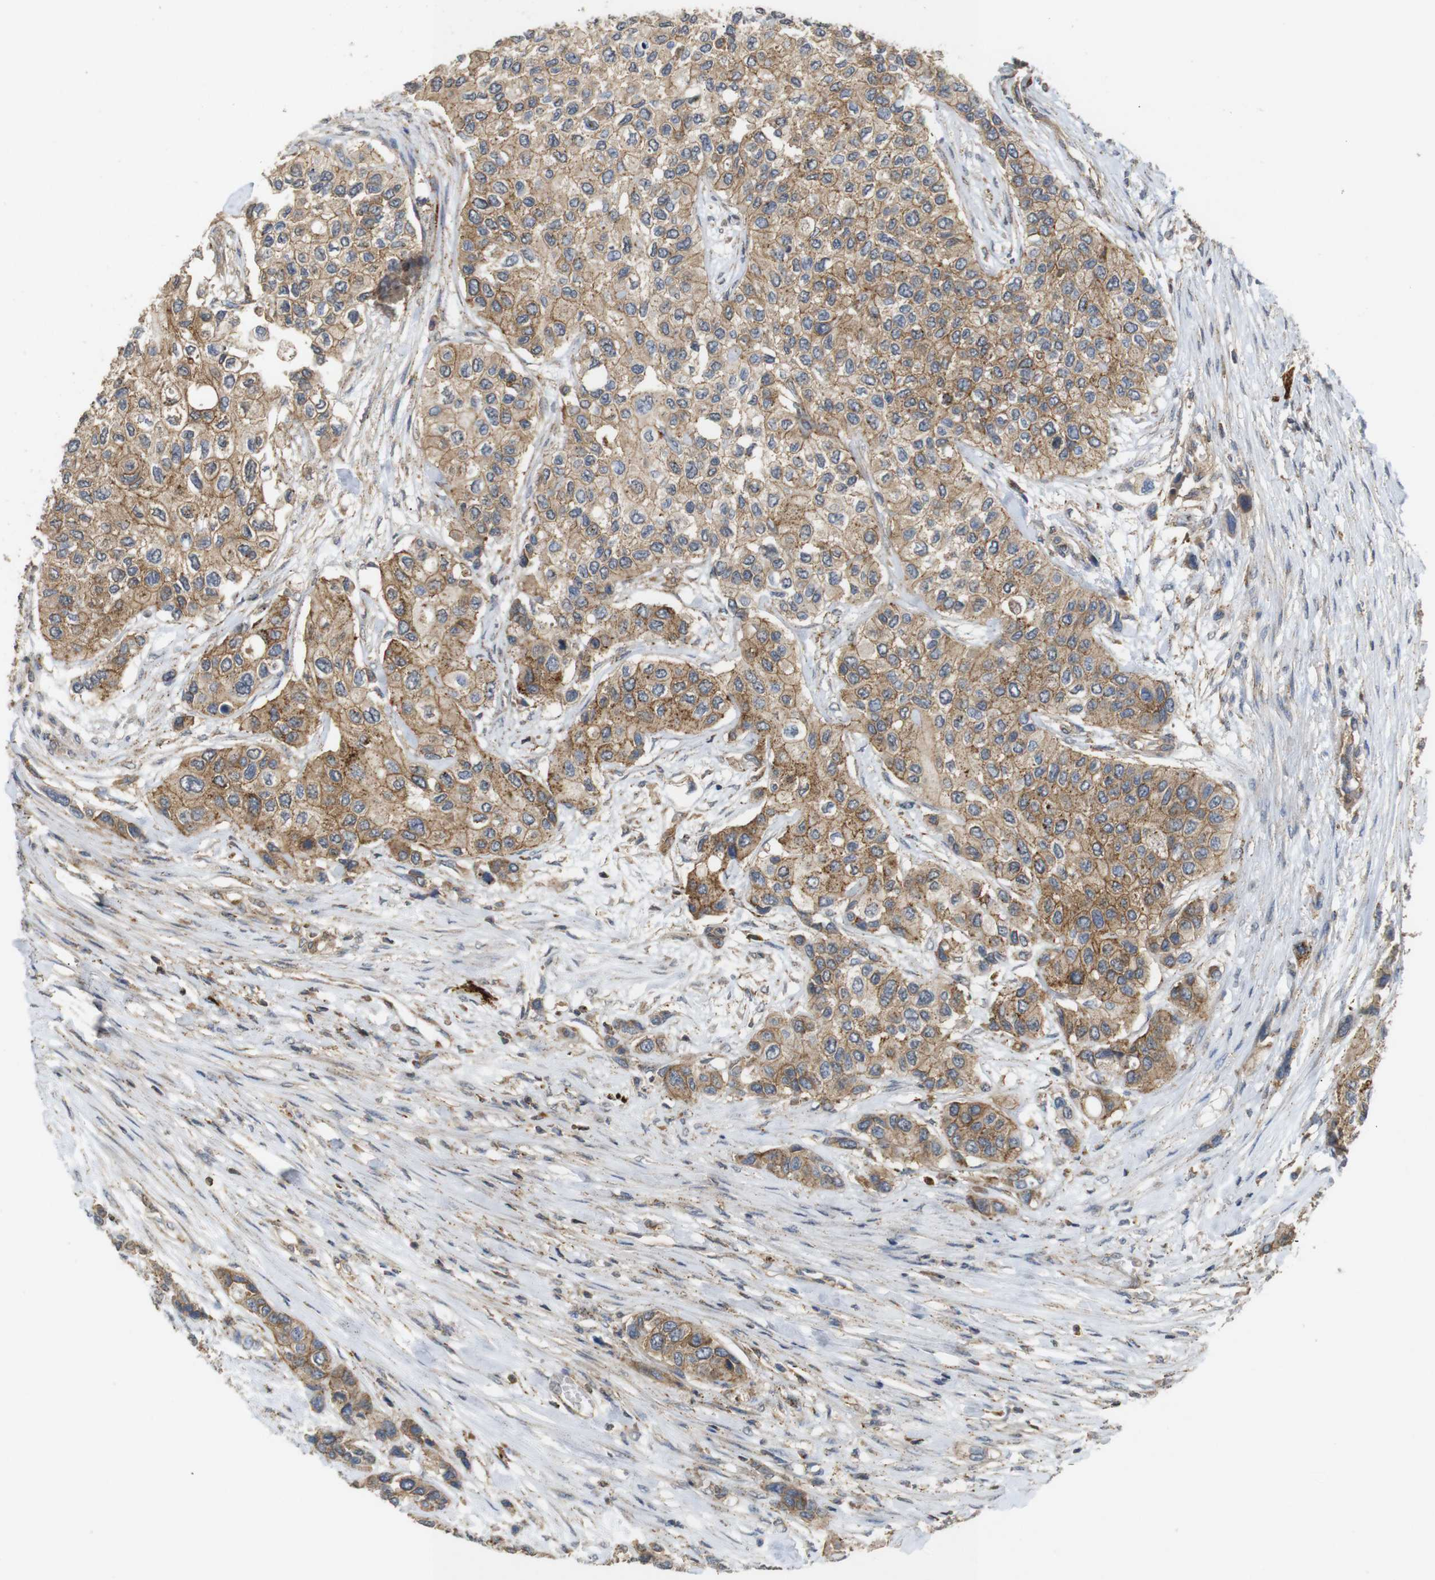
{"staining": {"intensity": "moderate", "quantity": ">75%", "location": "cytoplasmic/membranous"}, "tissue": "urothelial cancer", "cell_type": "Tumor cells", "image_type": "cancer", "snomed": [{"axis": "morphology", "description": "Urothelial carcinoma, High grade"}, {"axis": "topography", "description": "Urinary bladder"}], "caption": "Tumor cells demonstrate medium levels of moderate cytoplasmic/membranous expression in about >75% of cells in high-grade urothelial carcinoma. (Stains: DAB (3,3'-diaminobenzidine) in brown, nuclei in blue, Microscopy: brightfield microscopy at high magnification).", "gene": "KSR1", "patient": {"sex": "female", "age": 56}}